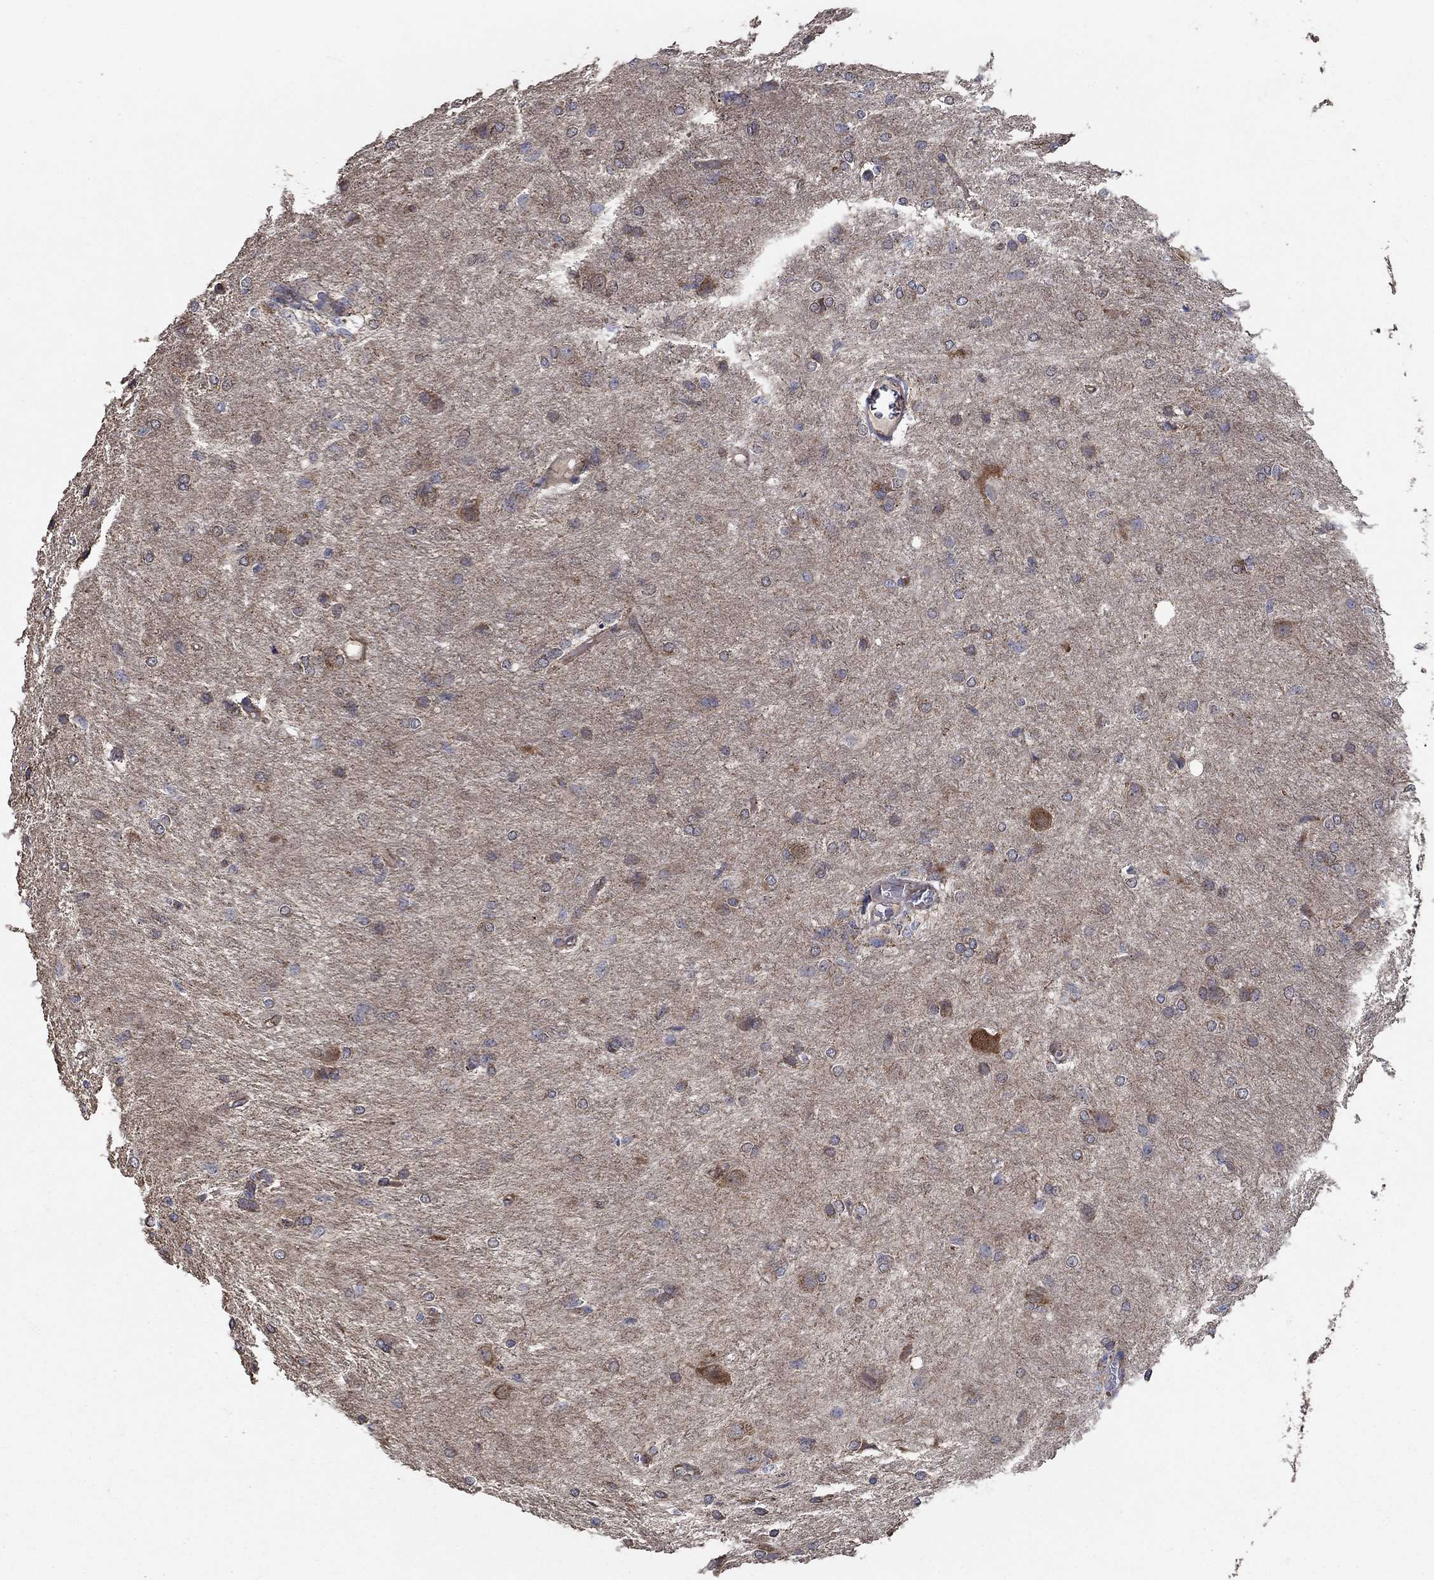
{"staining": {"intensity": "moderate", "quantity": "<25%", "location": "cytoplasmic/membranous"}, "tissue": "glioma", "cell_type": "Tumor cells", "image_type": "cancer", "snomed": [{"axis": "morphology", "description": "Glioma, malignant, High grade"}, {"axis": "topography", "description": "Brain"}], "caption": "The immunohistochemical stain highlights moderate cytoplasmic/membranous positivity in tumor cells of glioma tissue.", "gene": "HID1", "patient": {"sex": "male", "age": 68}}